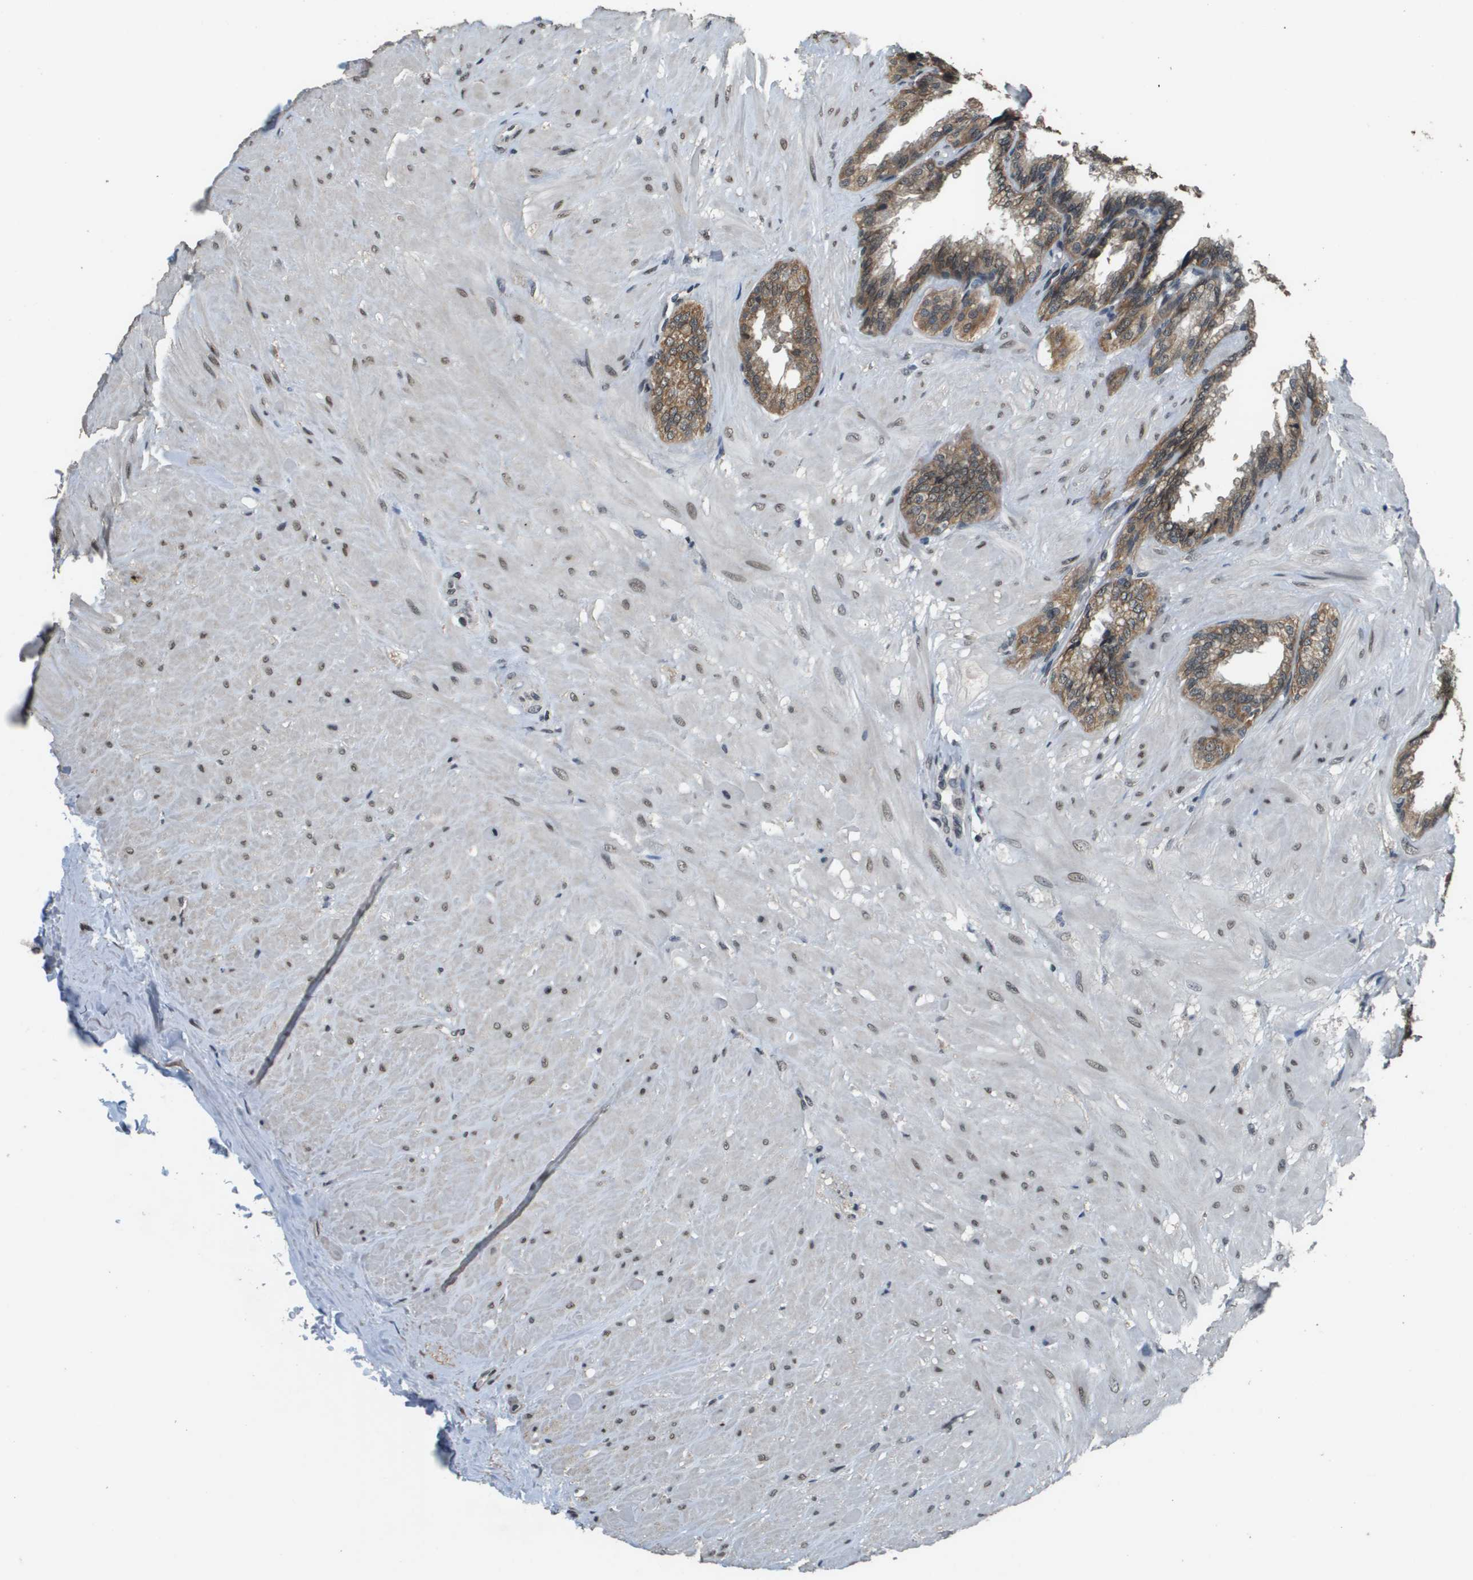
{"staining": {"intensity": "moderate", "quantity": ">75%", "location": "cytoplasmic/membranous"}, "tissue": "seminal vesicle", "cell_type": "Glandular cells", "image_type": "normal", "snomed": [{"axis": "morphology", "description": "Normal tissue, NOS"}, {"axis": "topography", "description": "Seminal veicle"}], "caption": "This micrograph shows immunohistochemistry staining of benign seminal vesicle, with medium moderate cytoplasmic/membranous positivity in approximately >75% of glandular cells.", "gene": "FANCC", "patient": {"sex": "male", "age": 46}}